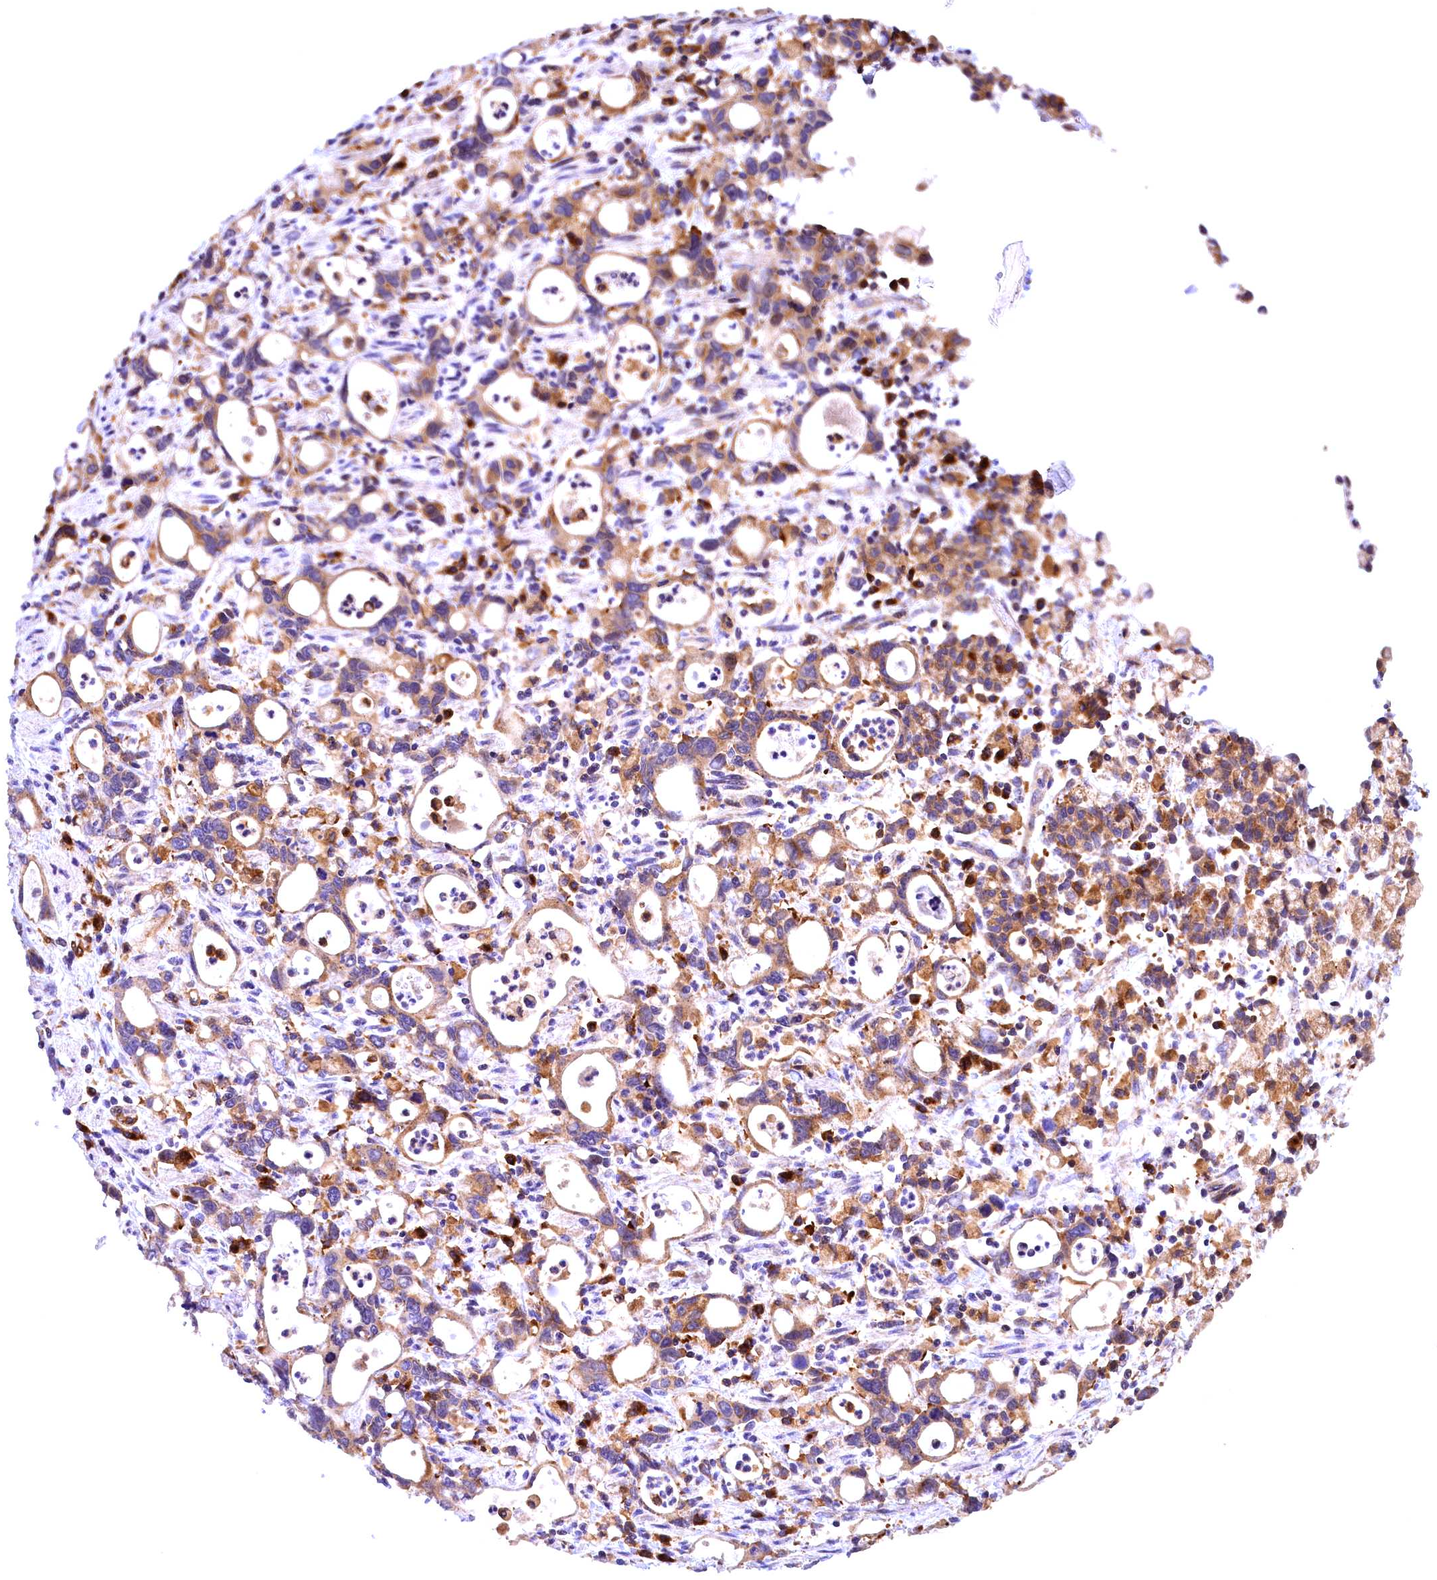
{"staining": {"intensity": "moderate", "quantity": ">75%", "location": "cytoplasmic/membranous"}, "tissue": "stomach cancer", "cell_type": "Tumor cells", "image_type": "cancer", "snomed": [{"axis": "morphology", "description": "Adenocarcinoma, NOS"}, {"axis": "topography", "description": "Stomach, lower"}], "caption": "Brown immunohistochemical staining in stomach cancer shows moderate cytoplasmic/membranous positivity in about >75% of tumor cells.", "gene": "NAIP", "patient": {"sex": "female", "age": 43}}